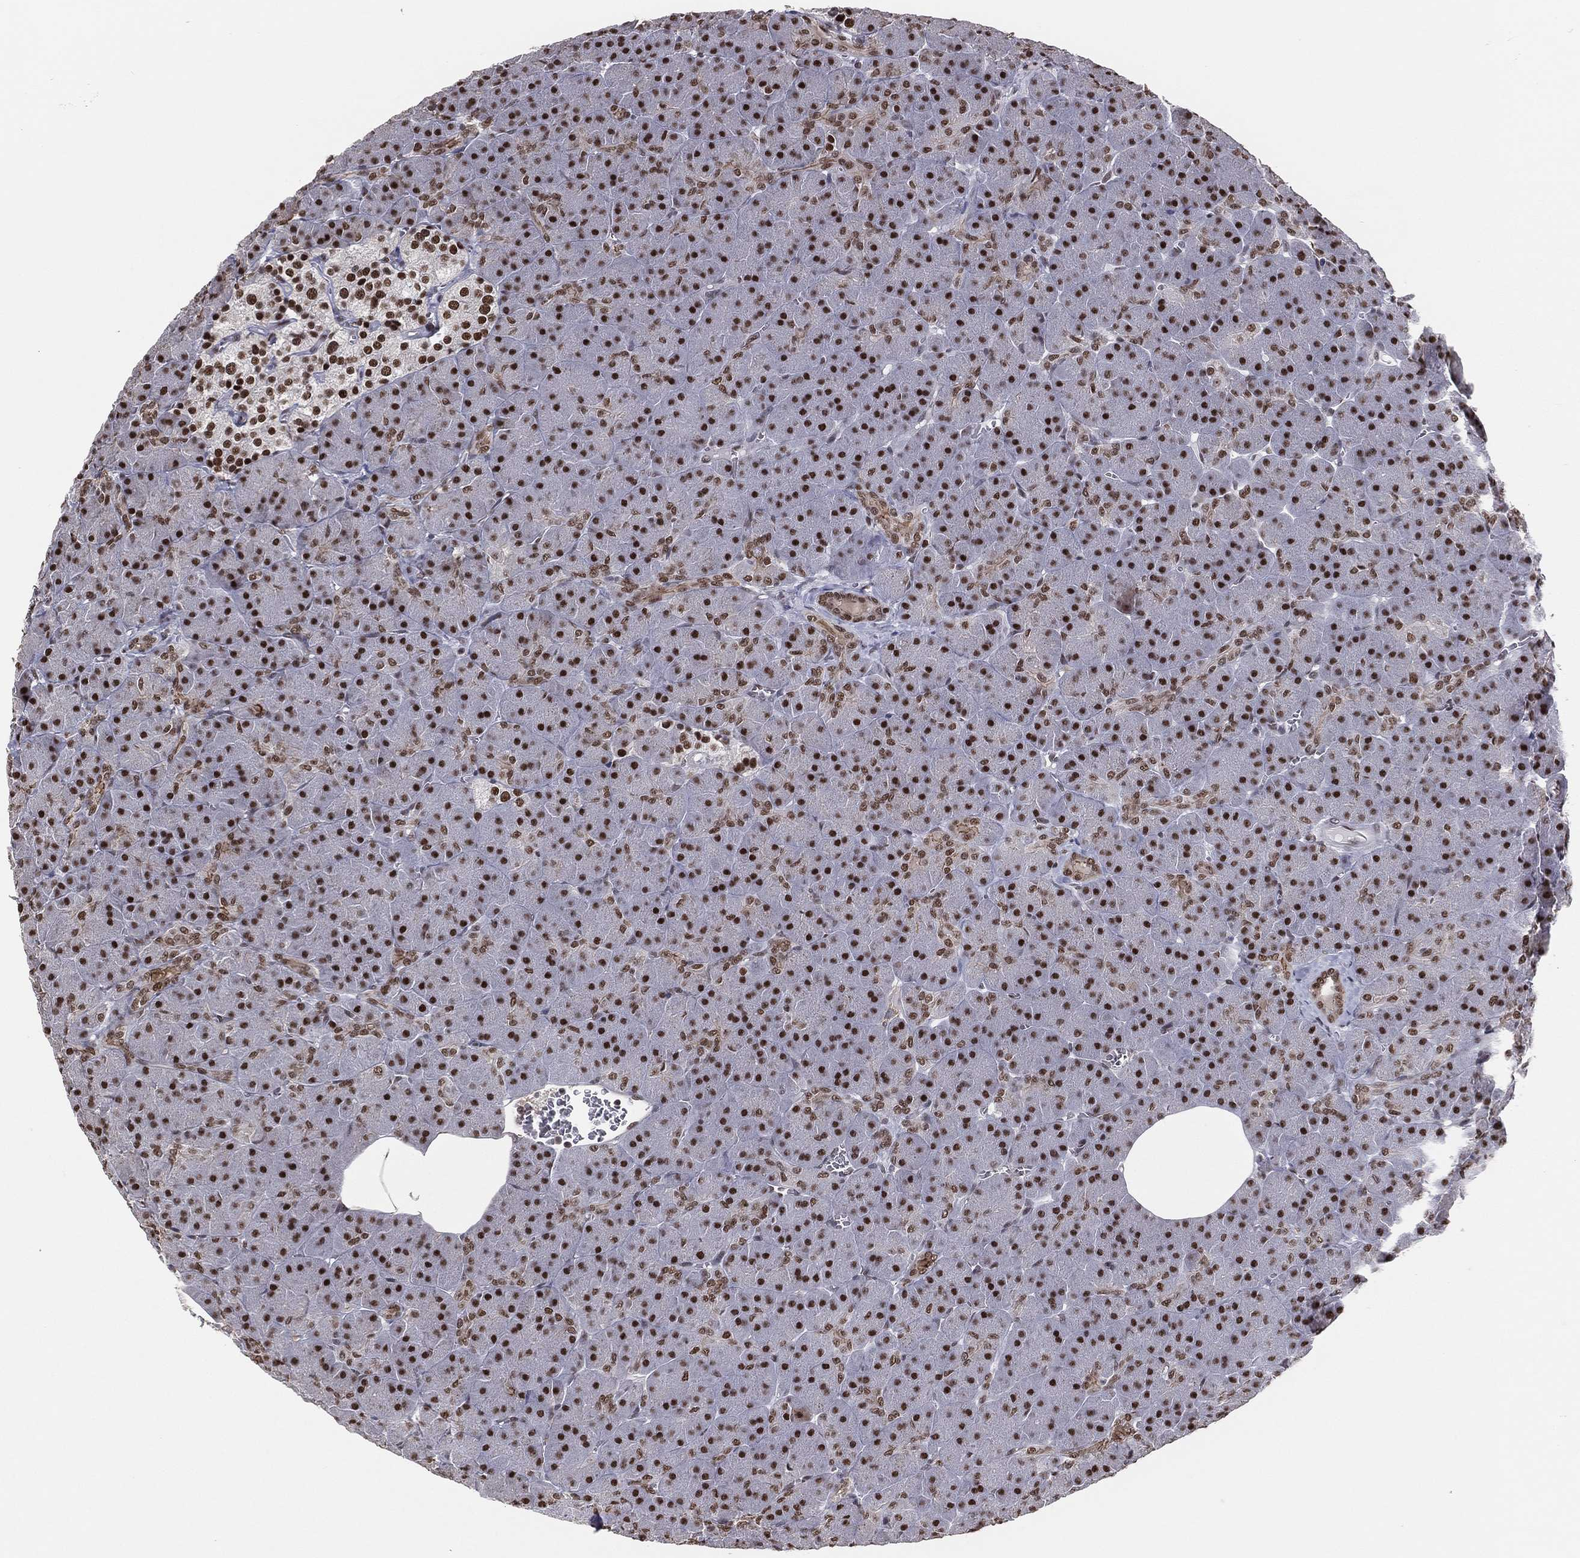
{"staining": {"intensity": "strong", "quantity": "25%-75%", "location": "nuclear"}, "tissue": "pancreas", "cell_type": "Exocrine glandular cells", "image_type": "normal", "snomed": [{"axis": "morphology", "description": "Normal tissue, NOS"}, {"axis": "topography", "description": "Pancreas"}], "caption": "IHC image of normal pancreas: pancreas stained using immunohistochemistry (IHC) shows high levels of strong protein expression localized specifically in the nuclear of exocrine glandular cells, appearing as a nuclear brown color.", "gene": "GPALPP1", "patient": {"sex": "male", "age": 61}}